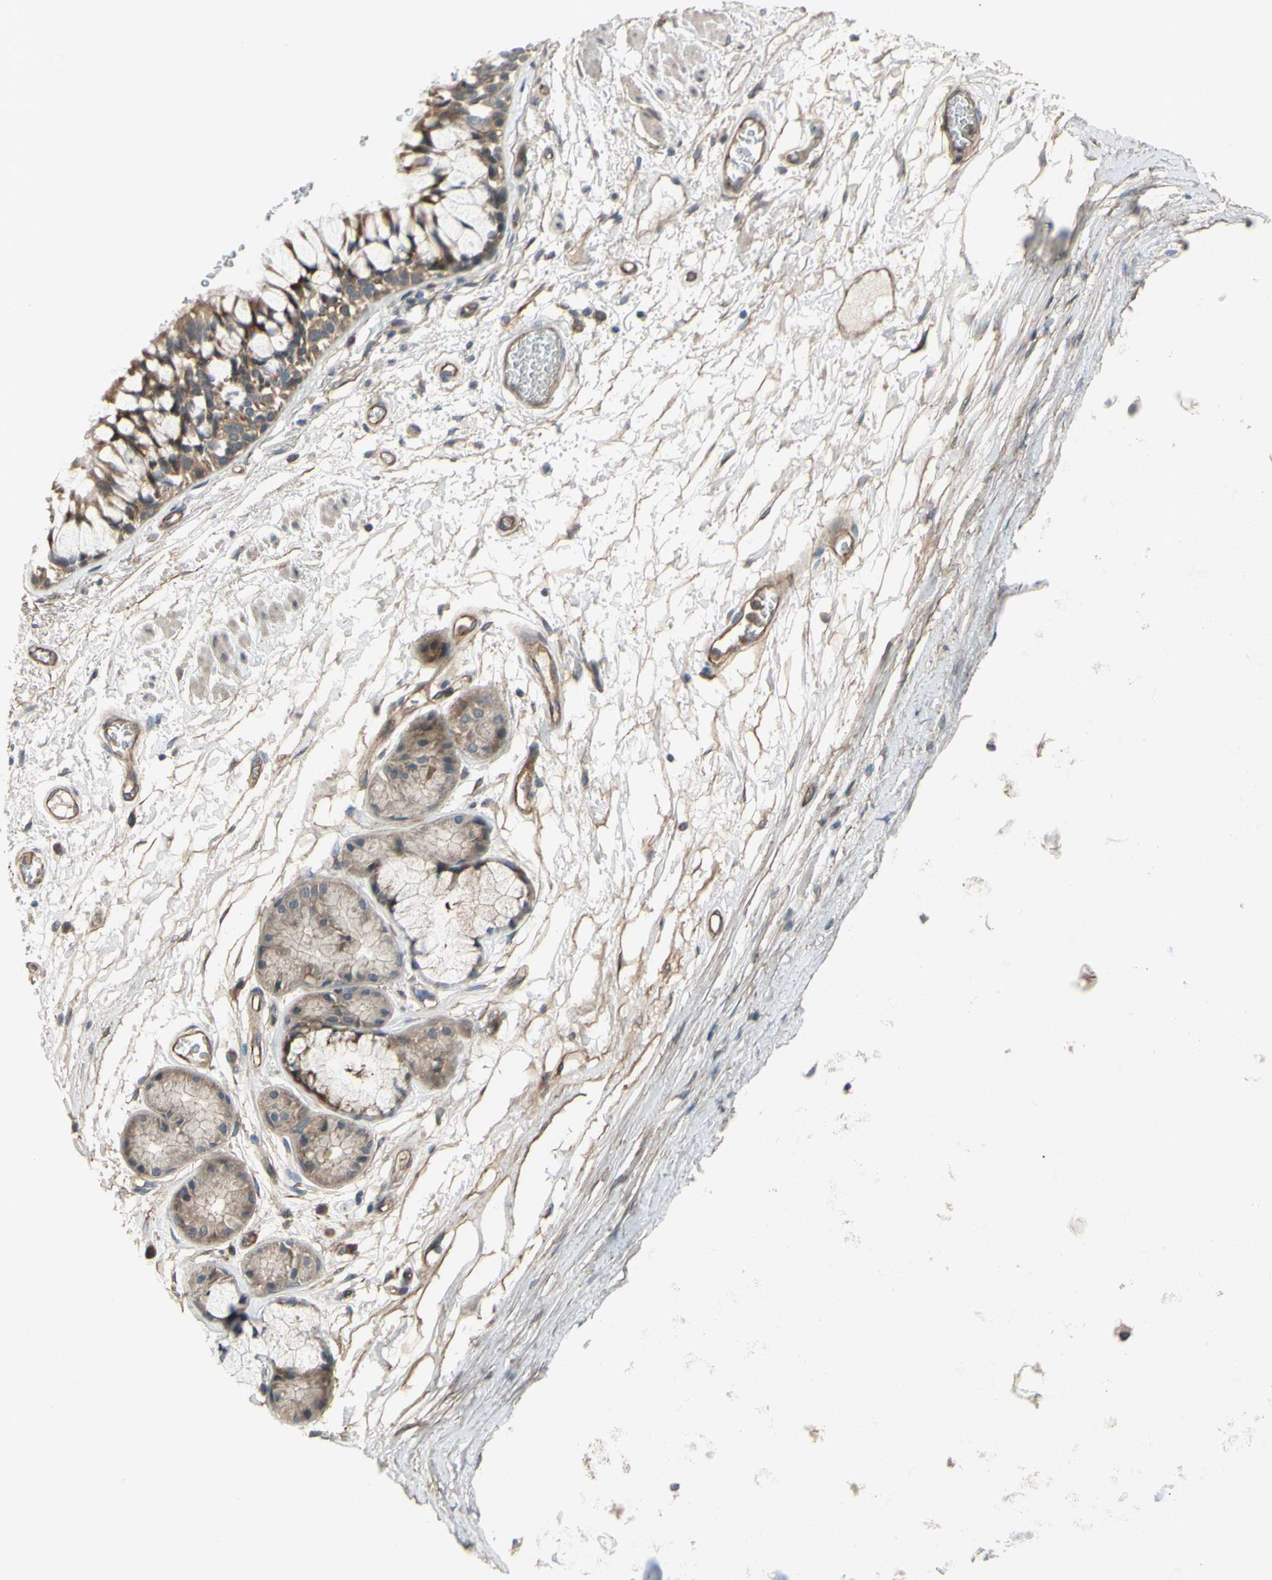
{"staining": {"intensity": "moderate", "quantity": ">75%", "location": "cytoplasmic/membranous"}, "tissue": "bronchus", "cell_type": "Respiratory epithelial cells", "image_type": "normal", "snomed": [{"axis": "morphology", "description": "Normal tissue, NOS"}, {"axis": "topography", "description": "Bronchus"}], "caption": "Immunohistochemical staining of unremarkable human bronchus displays >75% levels of moderate cytoplasmic/membranous protein expression in approximately >75% of respiratory epithelial cells. The staining was performed using DAB (3,3'-diaminobenzidine), with brown indicating positive protein expression. Nuclei are stained blue with hematoxylin.", "gene": "SHROOM4", "patient": {"sex": "male", "age": 66}}